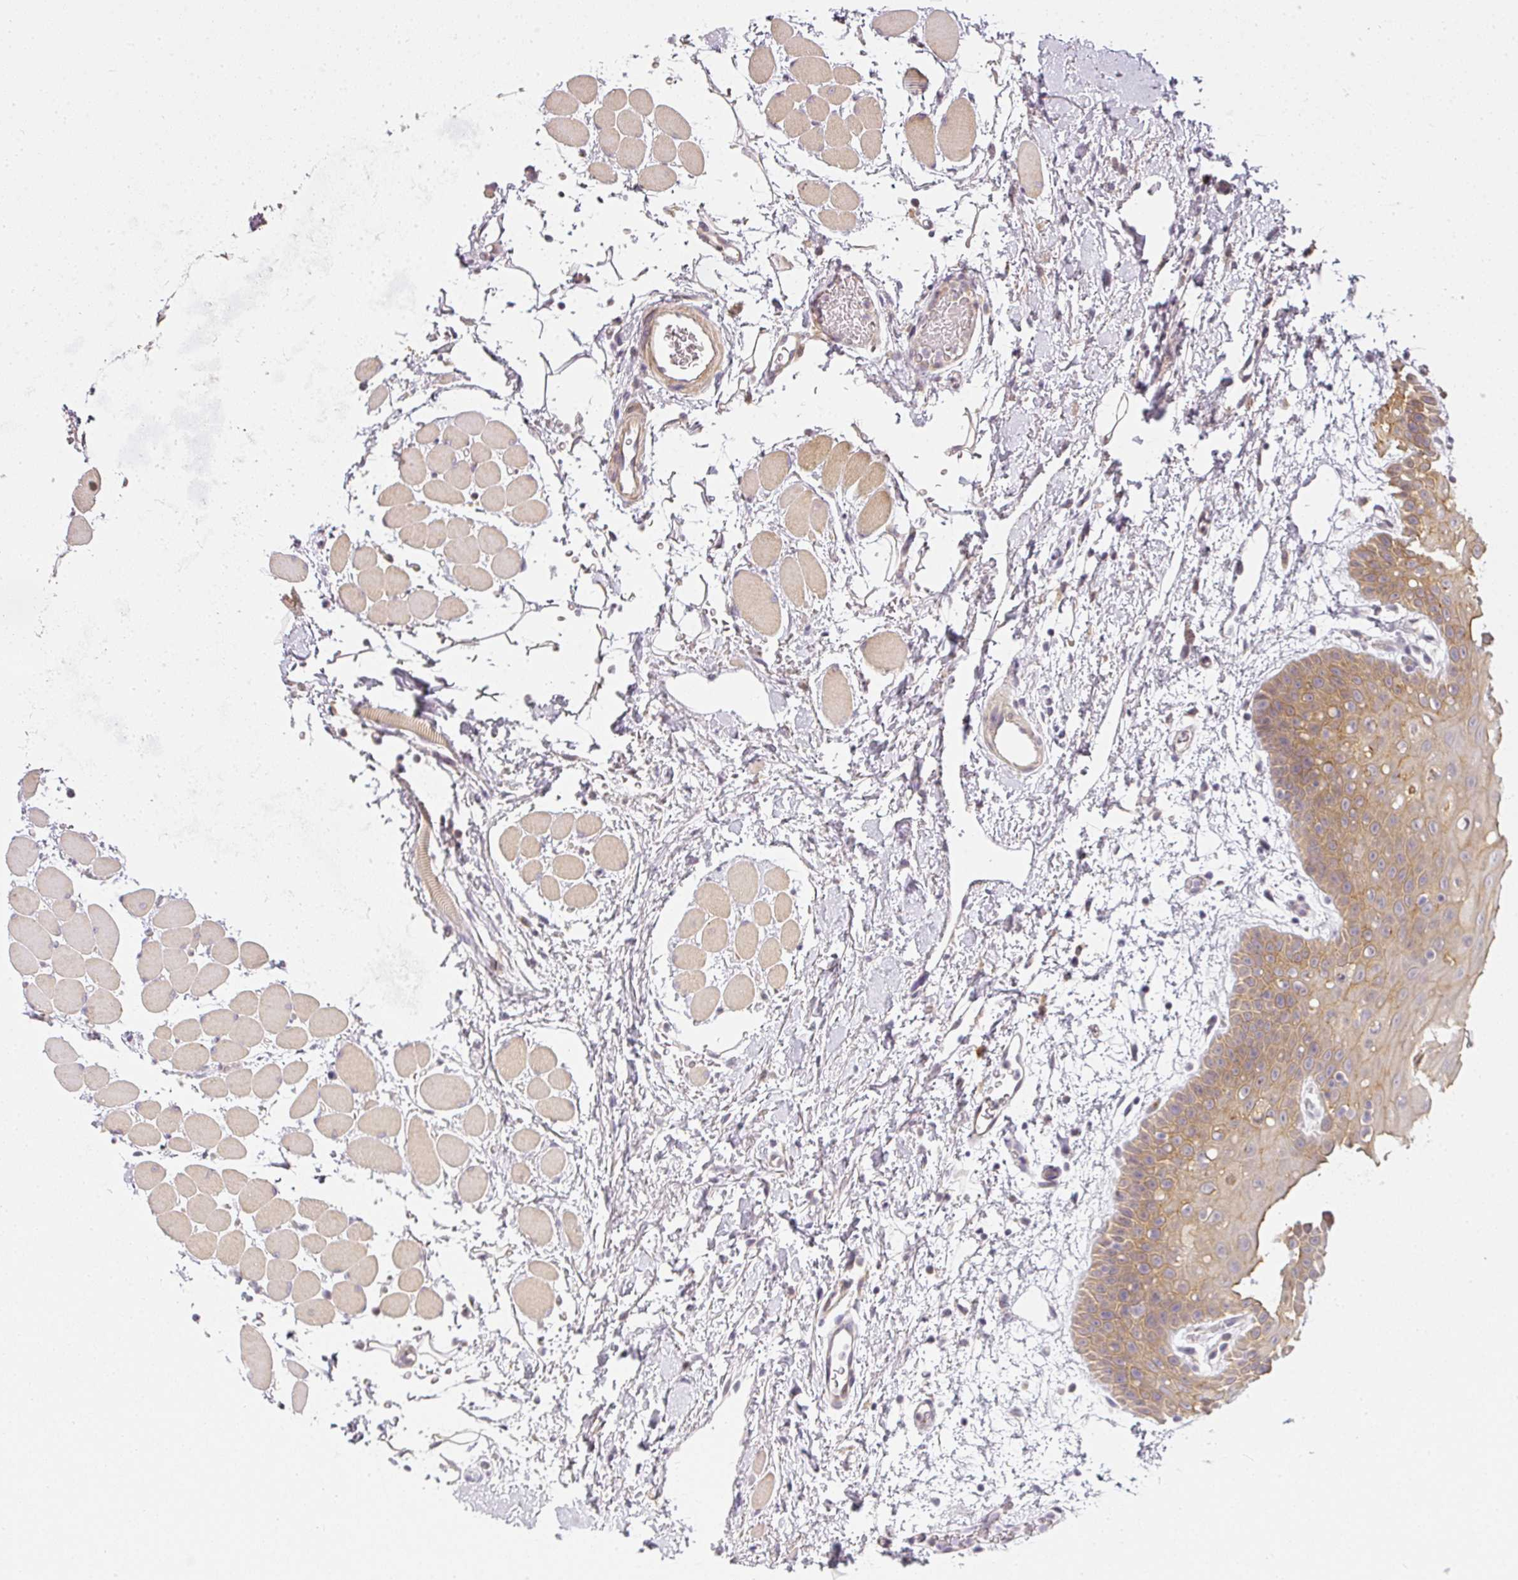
{"staining": {"intensity": "moderate", "quantity": ">75%", "location": "cytoplasmic/membranous"}, "tissue": "oral mucosa", "cell_type": "Squamous epithelial cells", "image_type": "normal", "snomed": [{"axis": "morphology", "description": "Normal tissue, NOS"}, {"axis": "topography", "description": "Oral tissue"}, {"axis": "topography", "description": "Tounge, NOS"}], "caption": "Immunohistochemistry staining of unremarkable oral mucosa, which exhibits medium levels of moderate cytoplasmic/membranous expression in about >75% of squamous epithelial cells indicating moderate cytoplasmic/membranous protein positivity. The staining was performed using DAB (brown) for protein detection and nuclei were counterstained in hematoxylin (blue).", "gene": "MED19", "patient": {"sex": "female", "age": 59}}